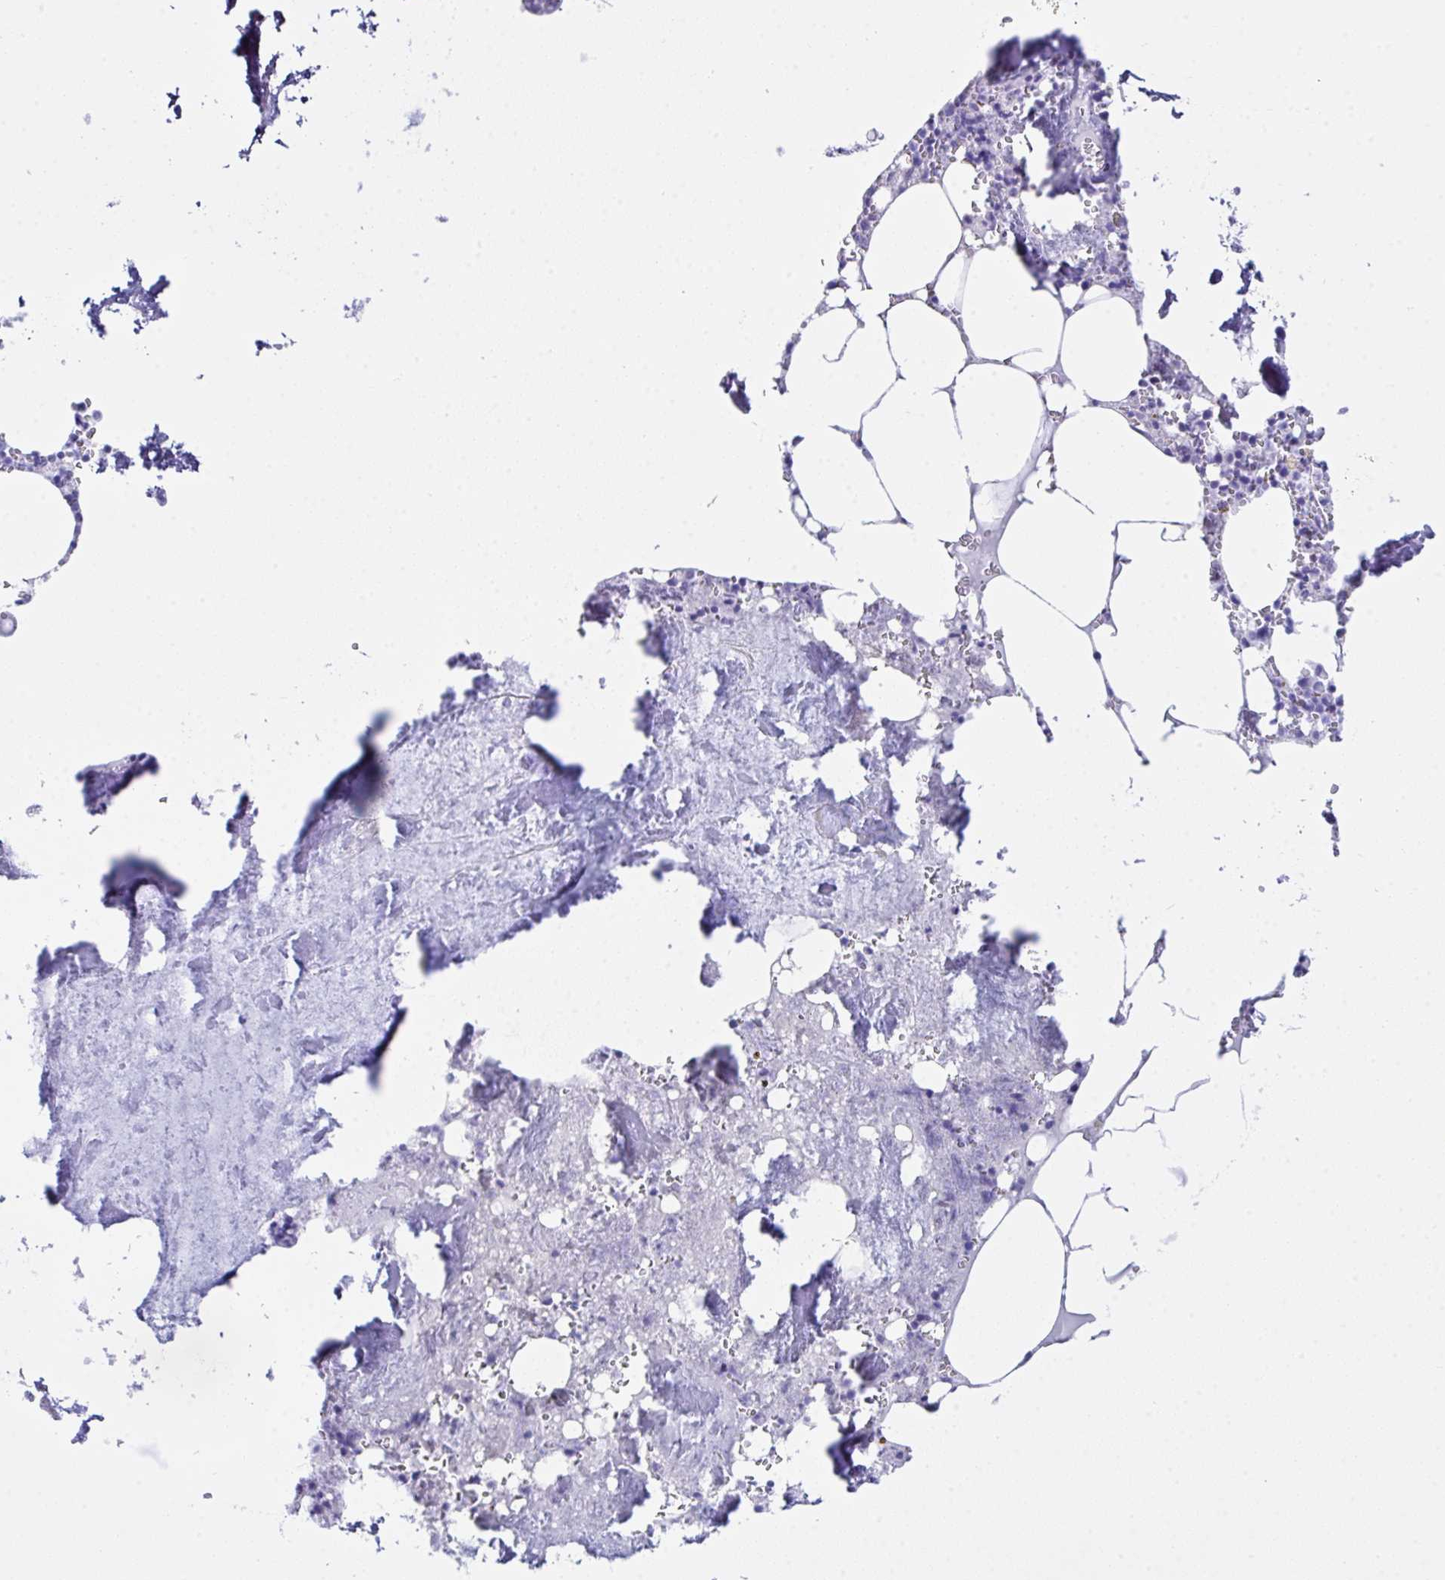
{"staining": {"intensity": "negative", "quantity": "none", "location": "none"}, "tissue": "bone marrow", "cell_type": "Hematopoietic cells", "image_type": "normal", "snomed": [{"axis": "morphology", "description": "Normal tissue, NOS"}, {"axis": "topography", "description": "Bone marrow"}], "caption": "This is an immunohistochemistry photomicrograph of unremarkable bone marrow. There is no positivity in hematopoietic cells.", "gene": "LGALS4", "patient": {"sex": "male", "age": 54}}